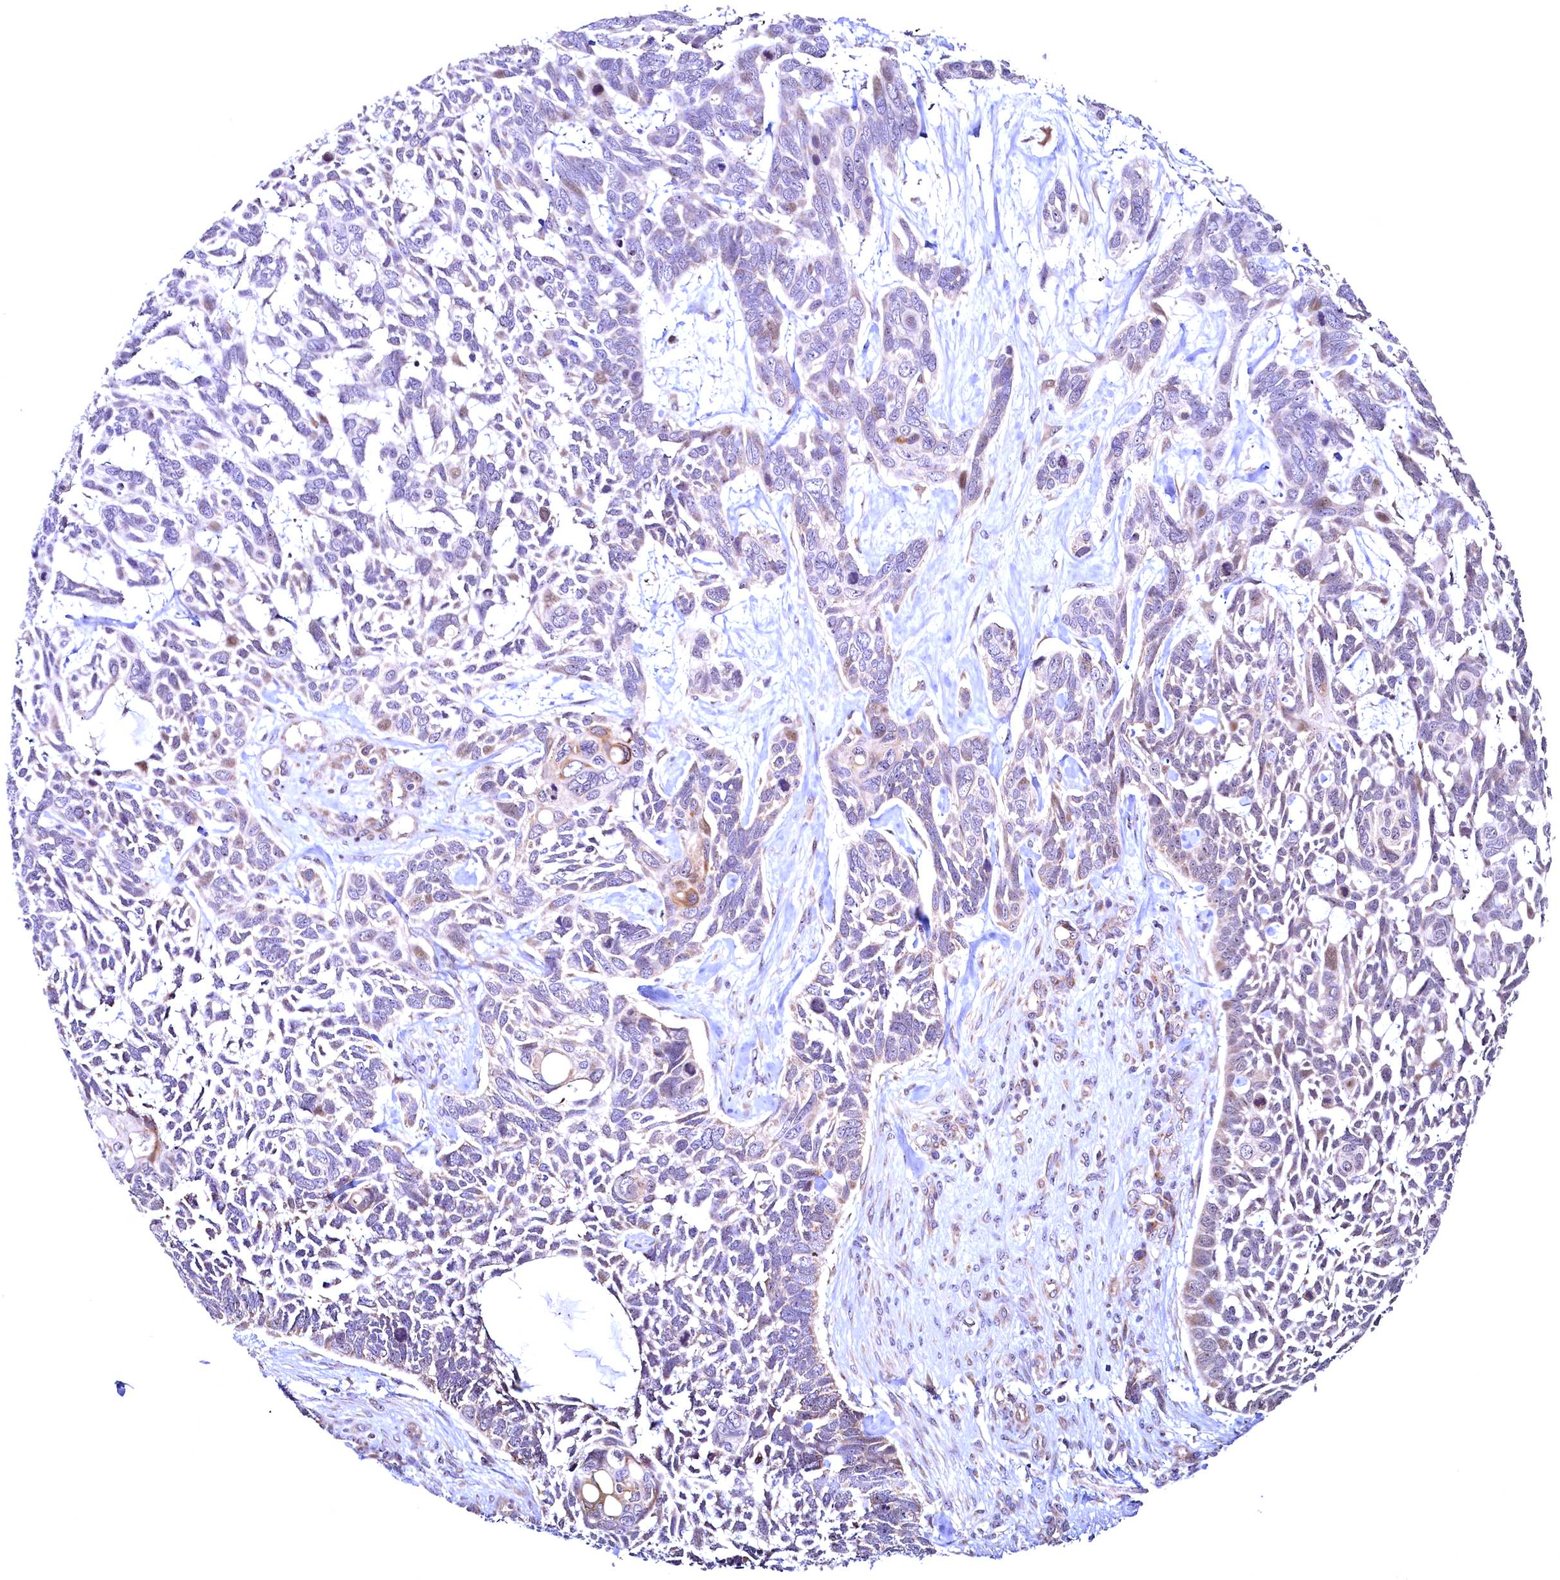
{"staining": {"intensity": "weak", "quantity": "<25%", "location": "cytoplasmic/membranous"}, "tissue": "skin cancer", "cell_type": "Tumor cells", "image_type": "cancer", "snomed": [{"axis": "morphology", "description": "Basal cell carcinoma"}, {"axis": "topography", "description": "Skin"}], "caption": "Skin cancer was stained to show a protein in brown. There is no significant expression in tumor cells.", "gene": "RBFA", "patient": {"sex": "male", "age": 88}}